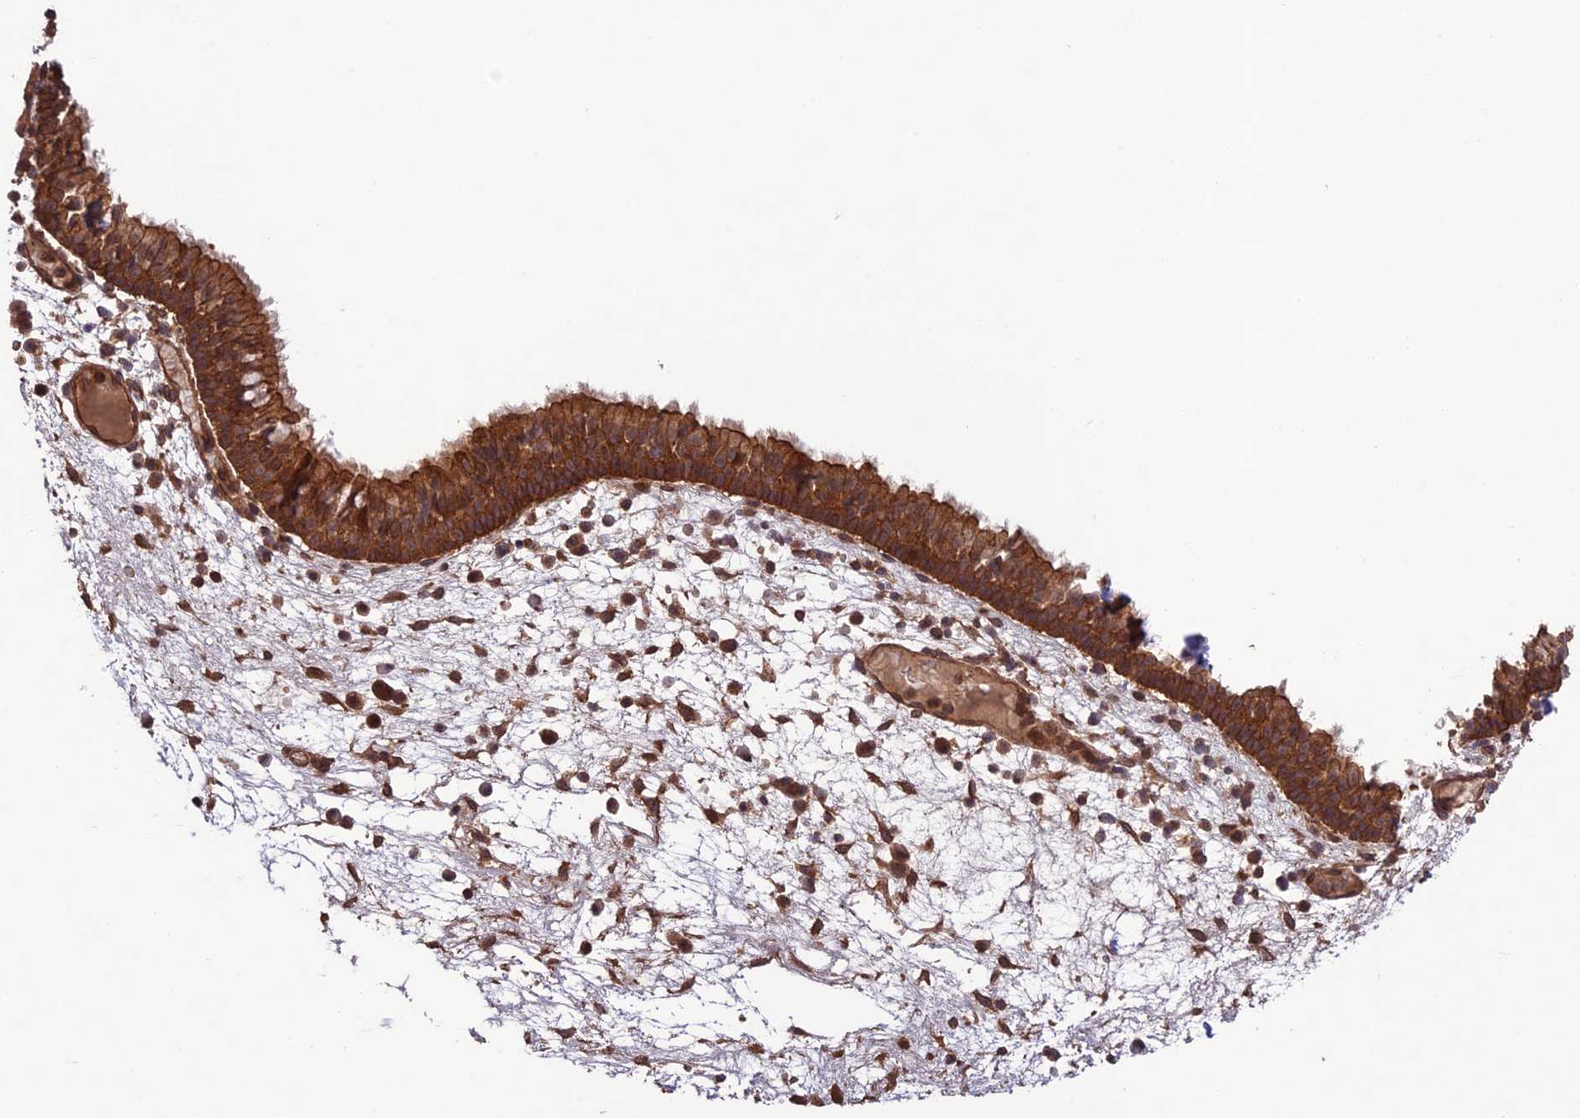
{"staining": {"intensity": "strong", "quantity": ">75%", "location": "cytoplasmic/membranous"}, "tissue": "nasopharynx", "cell_type": "Respiratory epithelial cells", "image_type": "normal", "snomed": [{"axis": "morphology", "description": "Normal tissue, NOS"}, {"axis": "morphology", "description": "Inflammation, NOS"}, {"axis": "morphology", "description": "Malignant melanoma, Metastatic site"}, {"axis": "topography", "description": "Nasopharynx"}], "caption": "Protein expression analysis of normal human nasopharynx reveals strong cytoplasmic/membranous positivity in approximately >75% of respiratory epithelial cells.", "gene": "FCHSD1", "patient": {"sex": "male", "age": 70}}